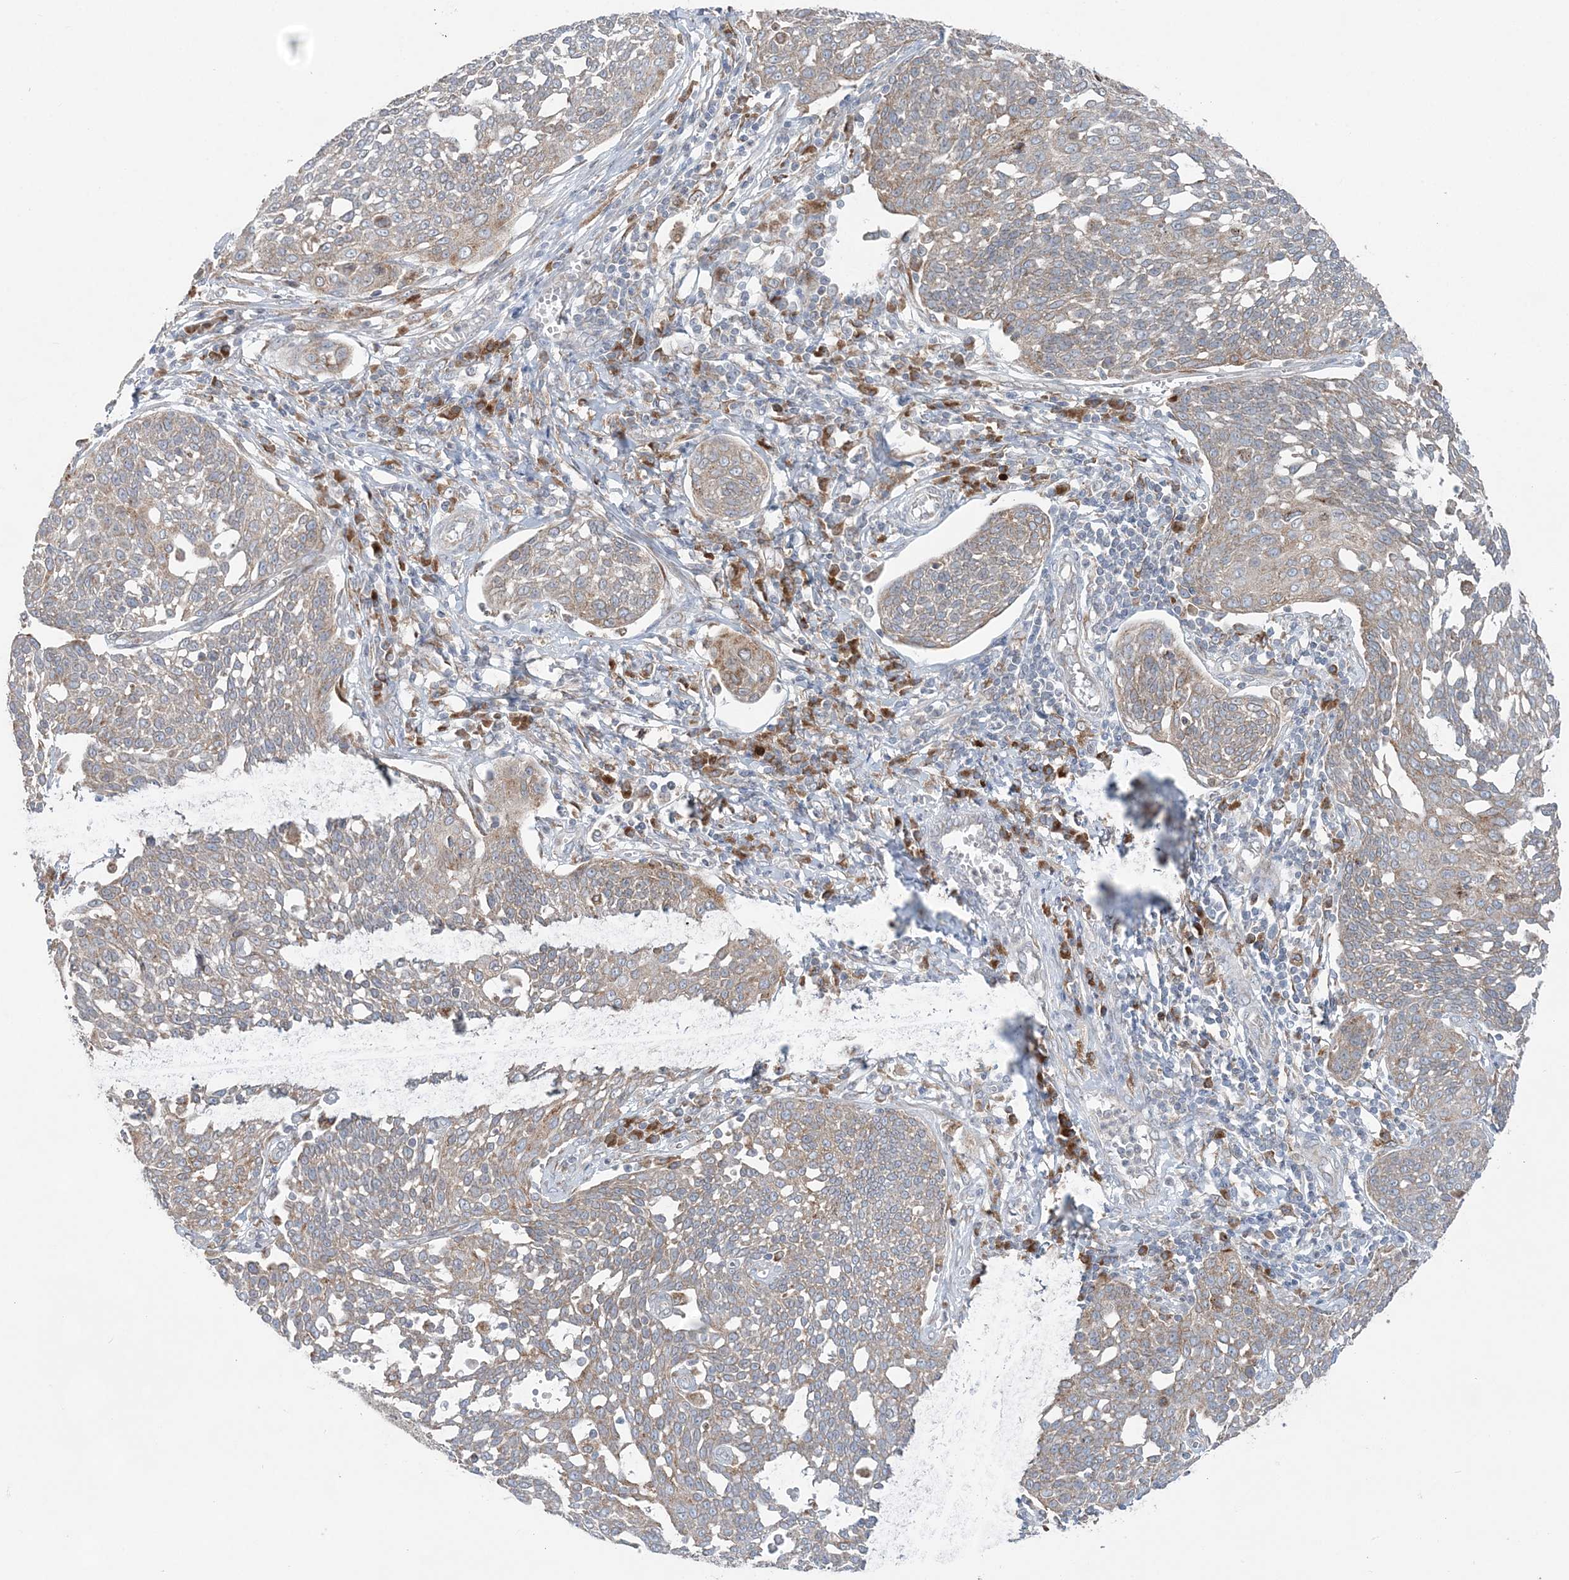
{"staining": {"intensity": "weak", "quantity": "25%-75%", "location": "cytoplasmic/membranous"}, "tissue": "cervical cancer", "cell_type": "Tumor cells", "image_type": "cancer", "snomed": [{"axis": "morphology", "description": "Squamous cell carcinoma, NOS"}, {"axis": "topography", "description": "Cervix"}], "caption": "A histopathology image of human squamous cell carcinoma (cervical) stained for a protein displays weak cytoplasmic/membranous brown staining in tumor cells.", "gene": "TMED10", "patient": {"sex": "female", "age": 34}}